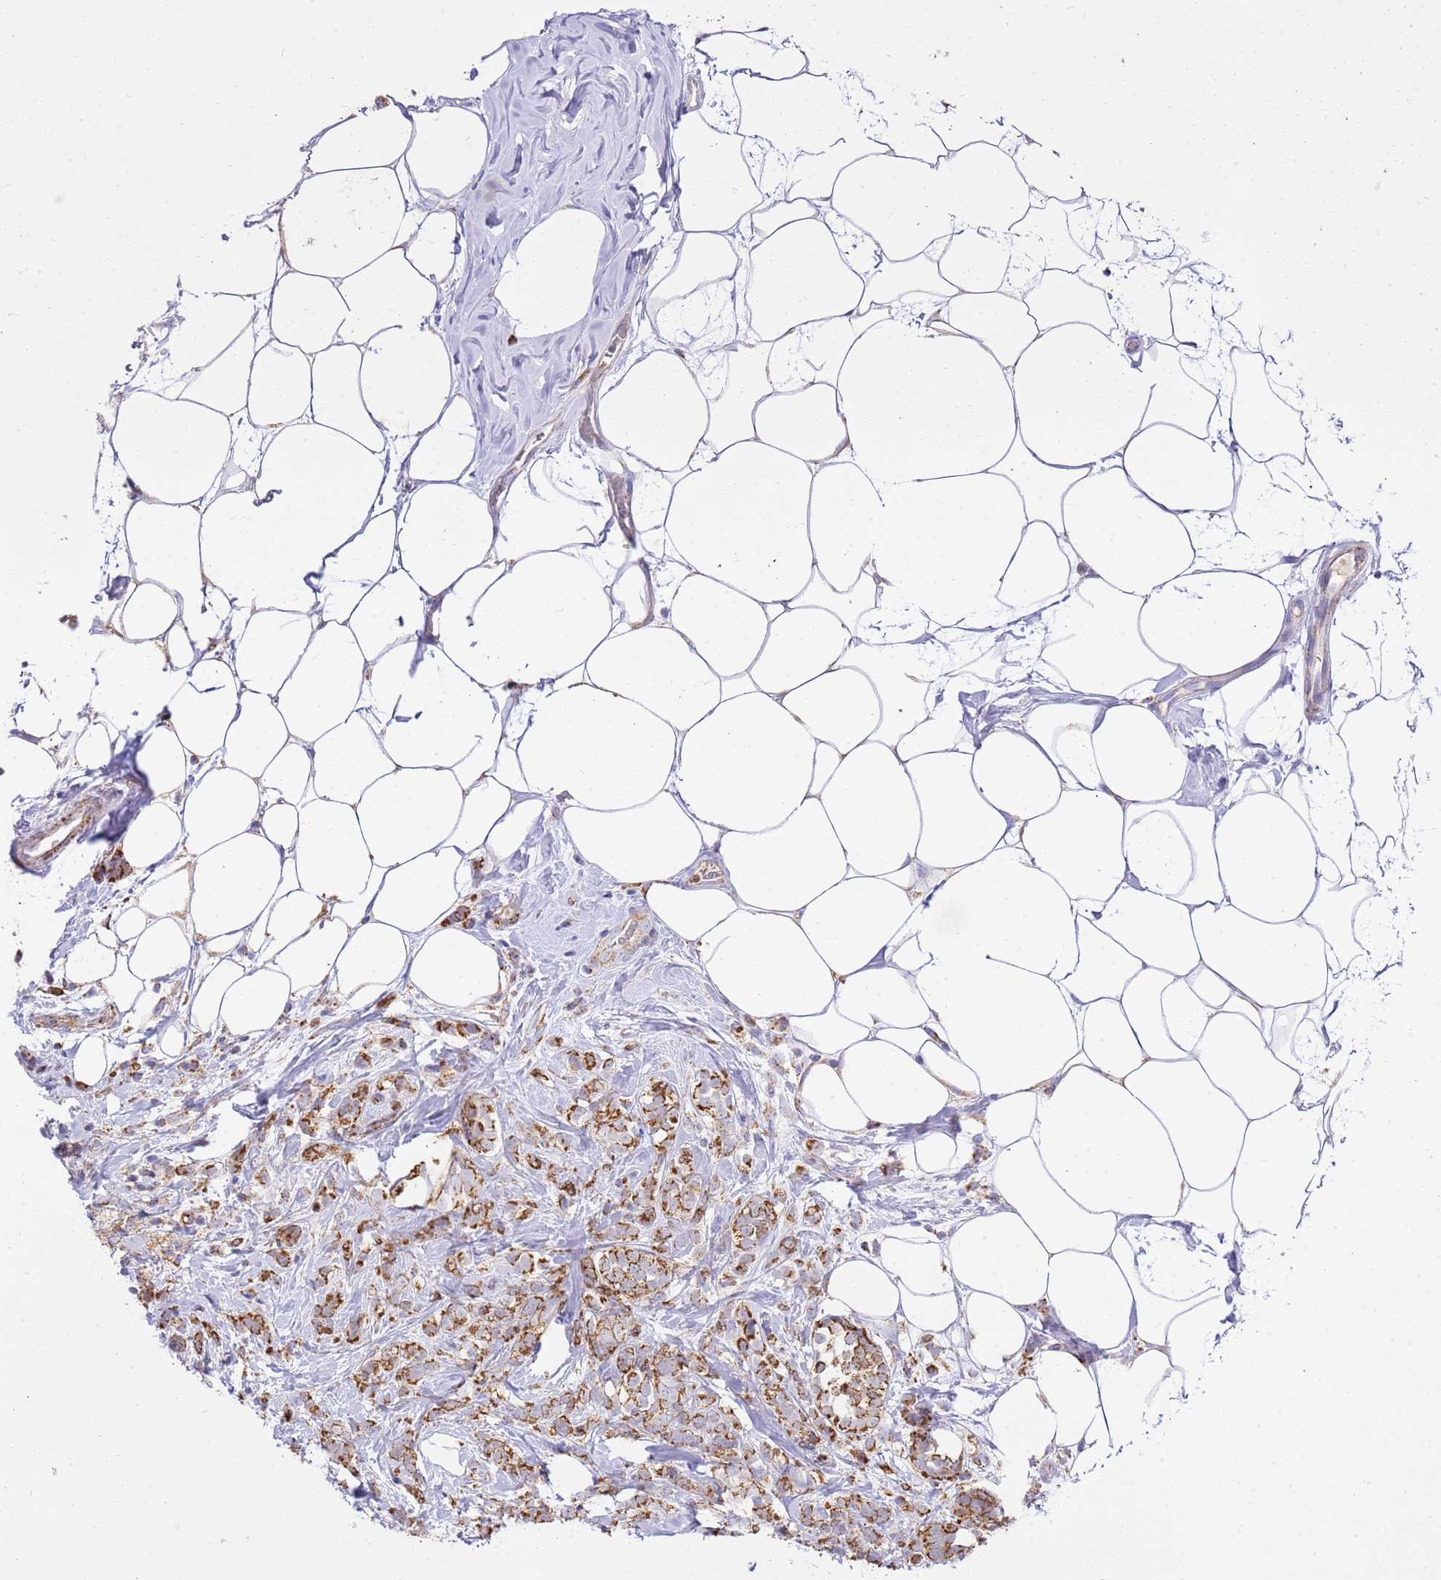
{"staining": {"intensity": "strong", "quantity": ">75%", "location": "cytoplasmic/membranous"}, "tissue": "breast cancer", "cell_type": "Tumor cells", "image_type": "cancer", "snomed": [{"axis": "morphology", "description": "Lobular carcinoma"}, {"axis": "topography", "description": "Breast"}], "caption": "Immunohistochemical staining of human breast lobular carcinoma reveals high levels of strong cytoplasmic/membranous protein positivity in approximately >75% of tumor cells.", "gene": "ZBTB39", "patient": {"sex": "female", "age": 58}}